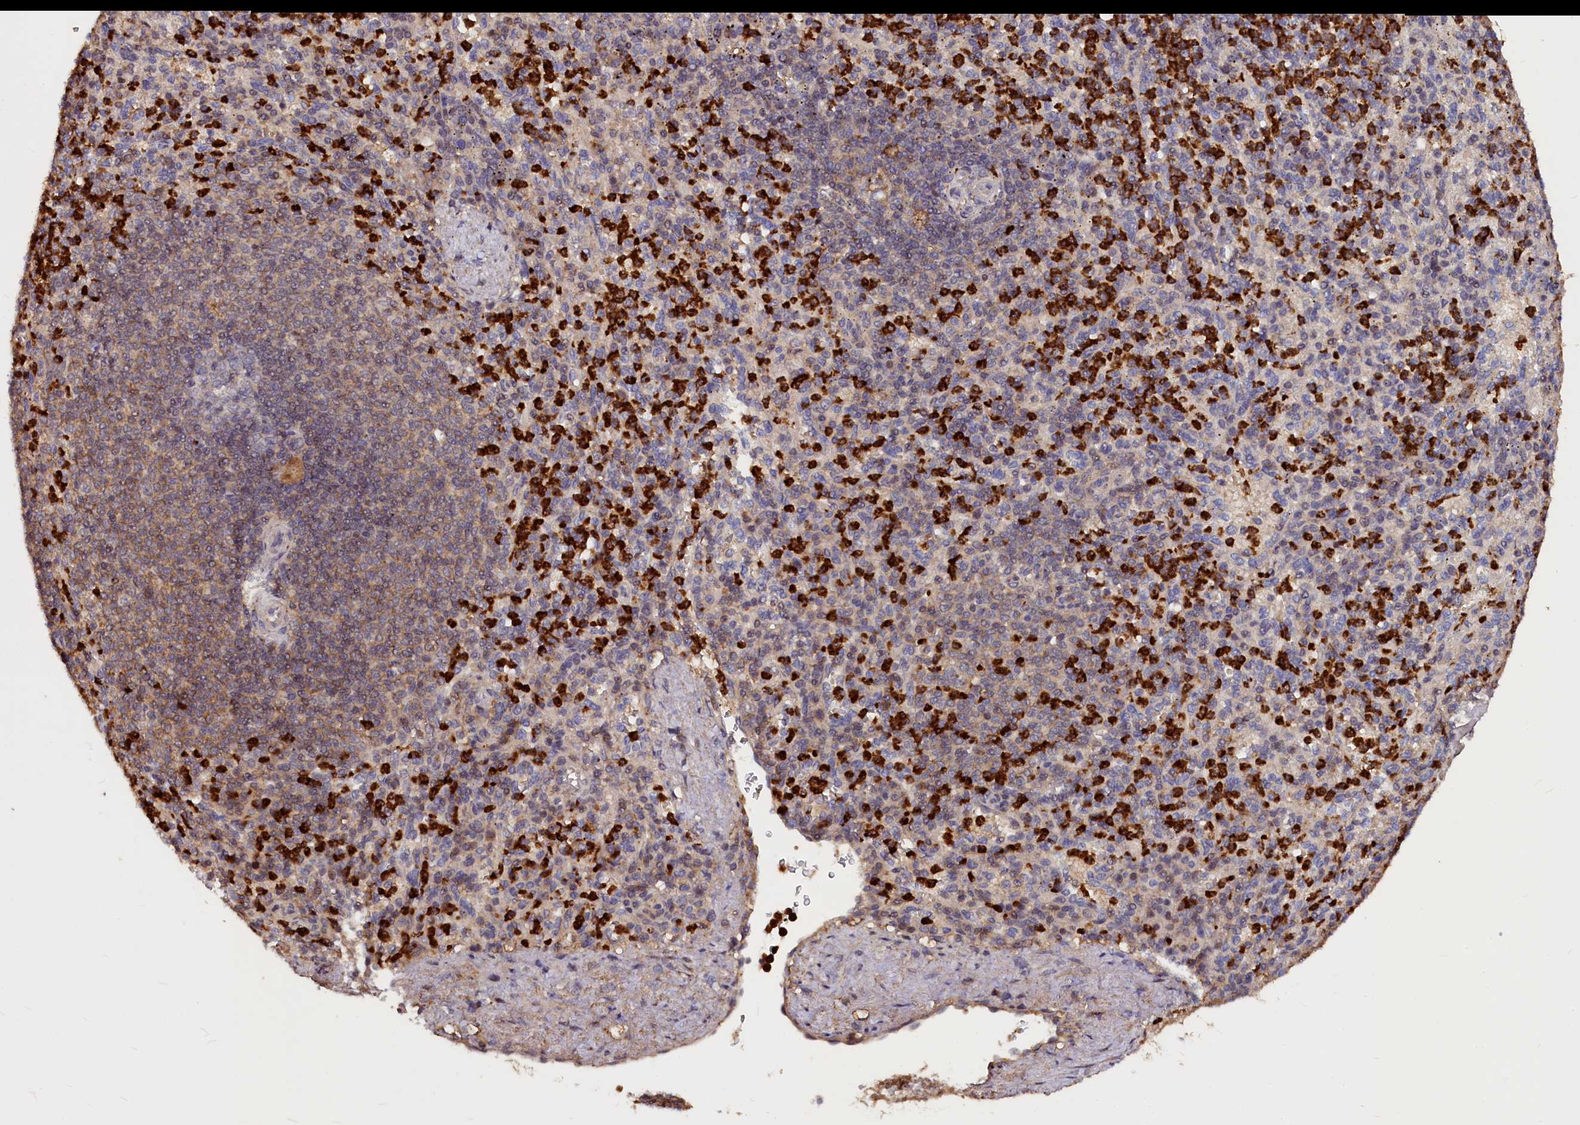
{"staining": {"intensity": "strong", "quantity": "<25%", "location": "cytoplasmic/membranous"}, "tissue": "spleen", "cell_type": "Cells in red pulp", "image_type": "normal", "snomed": [{"axis": "morphology", "description": "Normal tissue, NOS"}, {"axis": "topography", "description": "Spleen"}], "caption": "DAB immunohistochemical staining of unremarkable human spleen demonstrates strong cytoplasmic/membranous protein expression in approximately <25% of cells in red pulp. The protein of interest is shown in brown color, while the nuclei are stained blue.", "gene": "ATG101", "patient": {"sex": "female", "age": 74}}